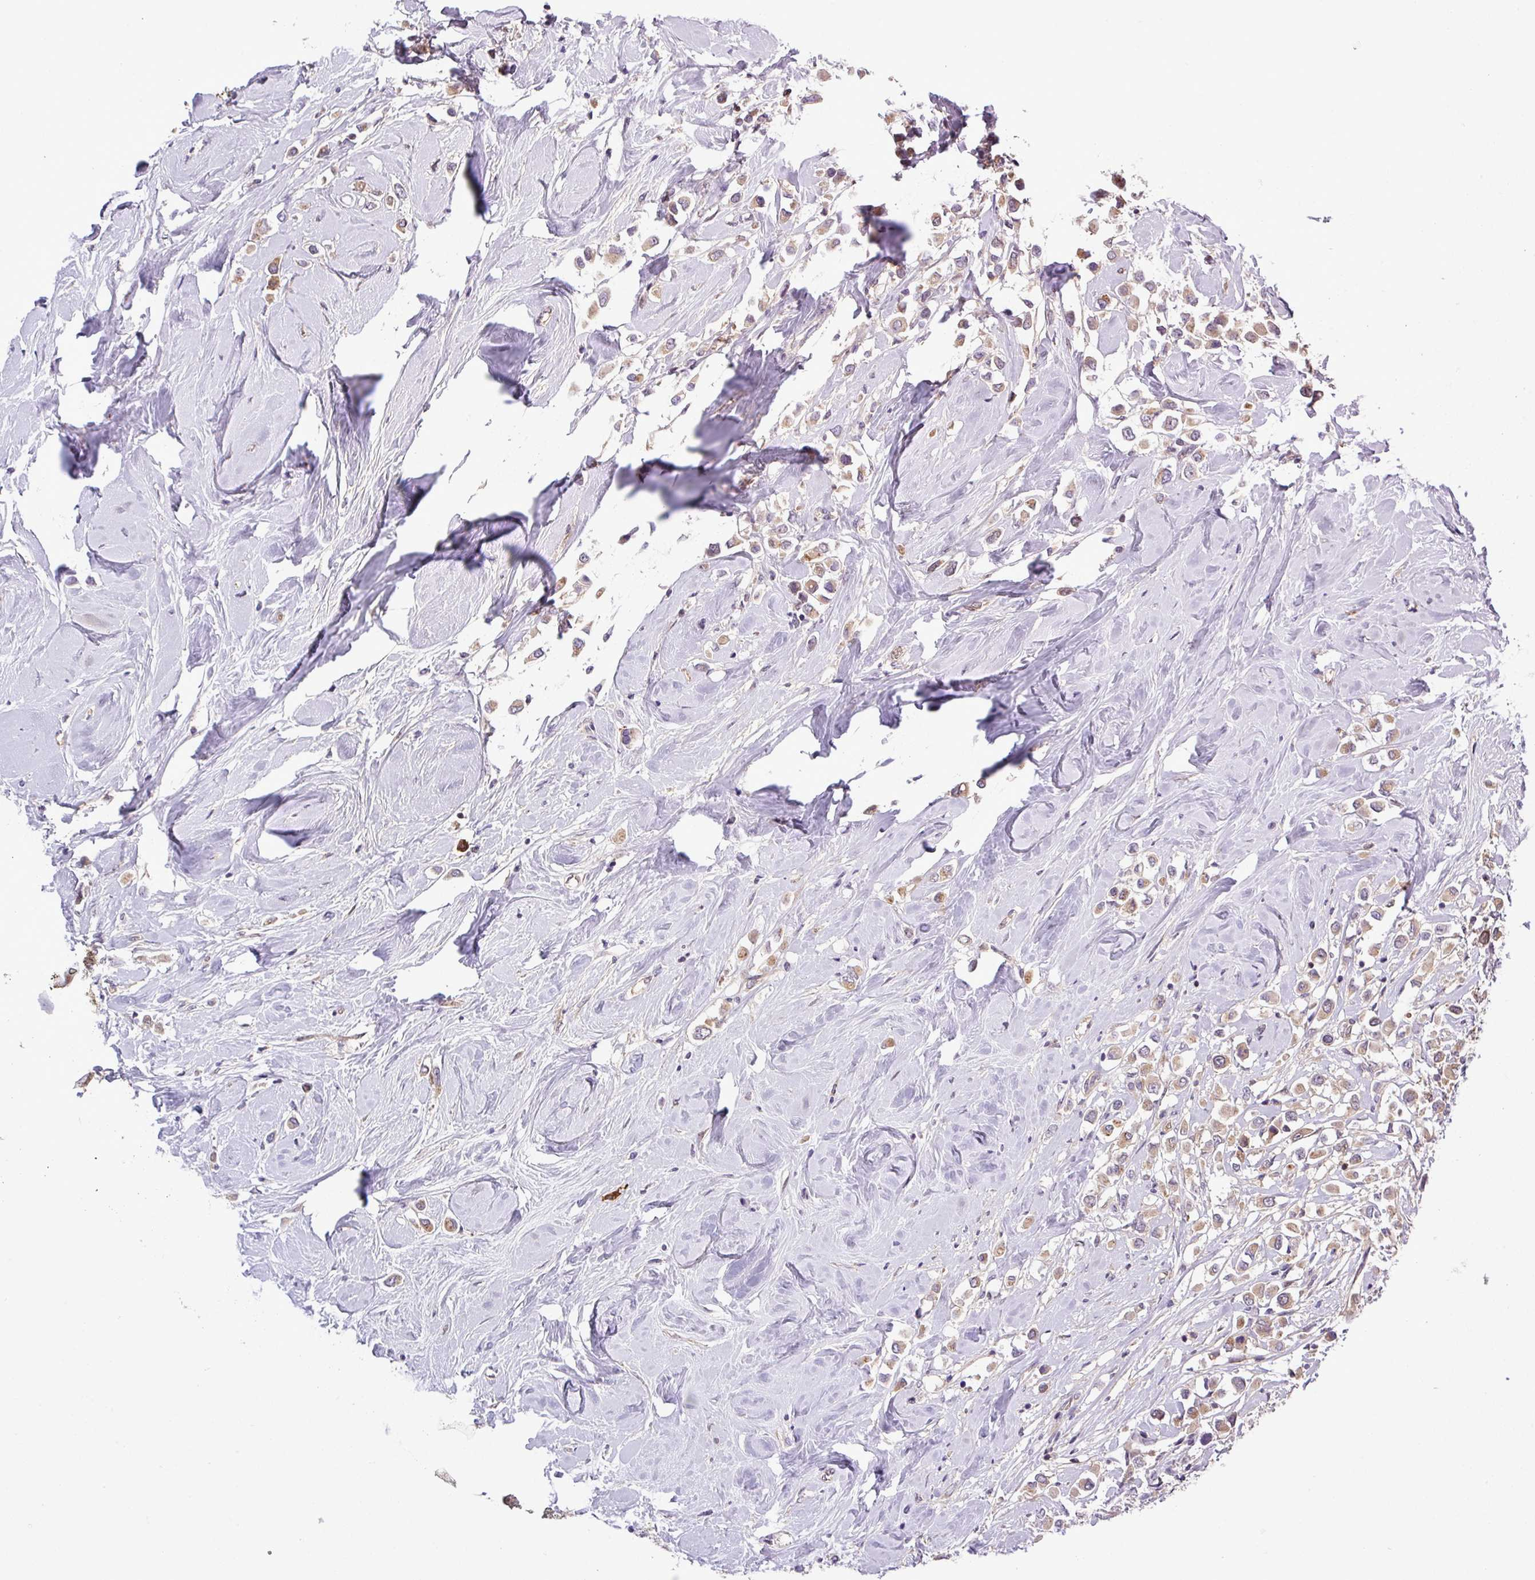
{"staining": {"intensity": "weak", "quantity": ">75%", "location": "cytoplasmic/membranous"}, "tissue": "breast cancer", "cell_type": "Tumor cells", "image_type": "cancer", "snomed": [{"axis": "morphology", "description": "Duct carcinoma"}, {"axis": "topography", "description": "Breast"}], "caption": "Immunohistochemical staining of human infiltrating ductal carcinoma (breast) reveals low levels of weak cytoplasmic/membranous protein staining in approximately >75% of tumor cells.", "gene": "CARHSP1", "patient": {"sex": "female", "age": 61}}